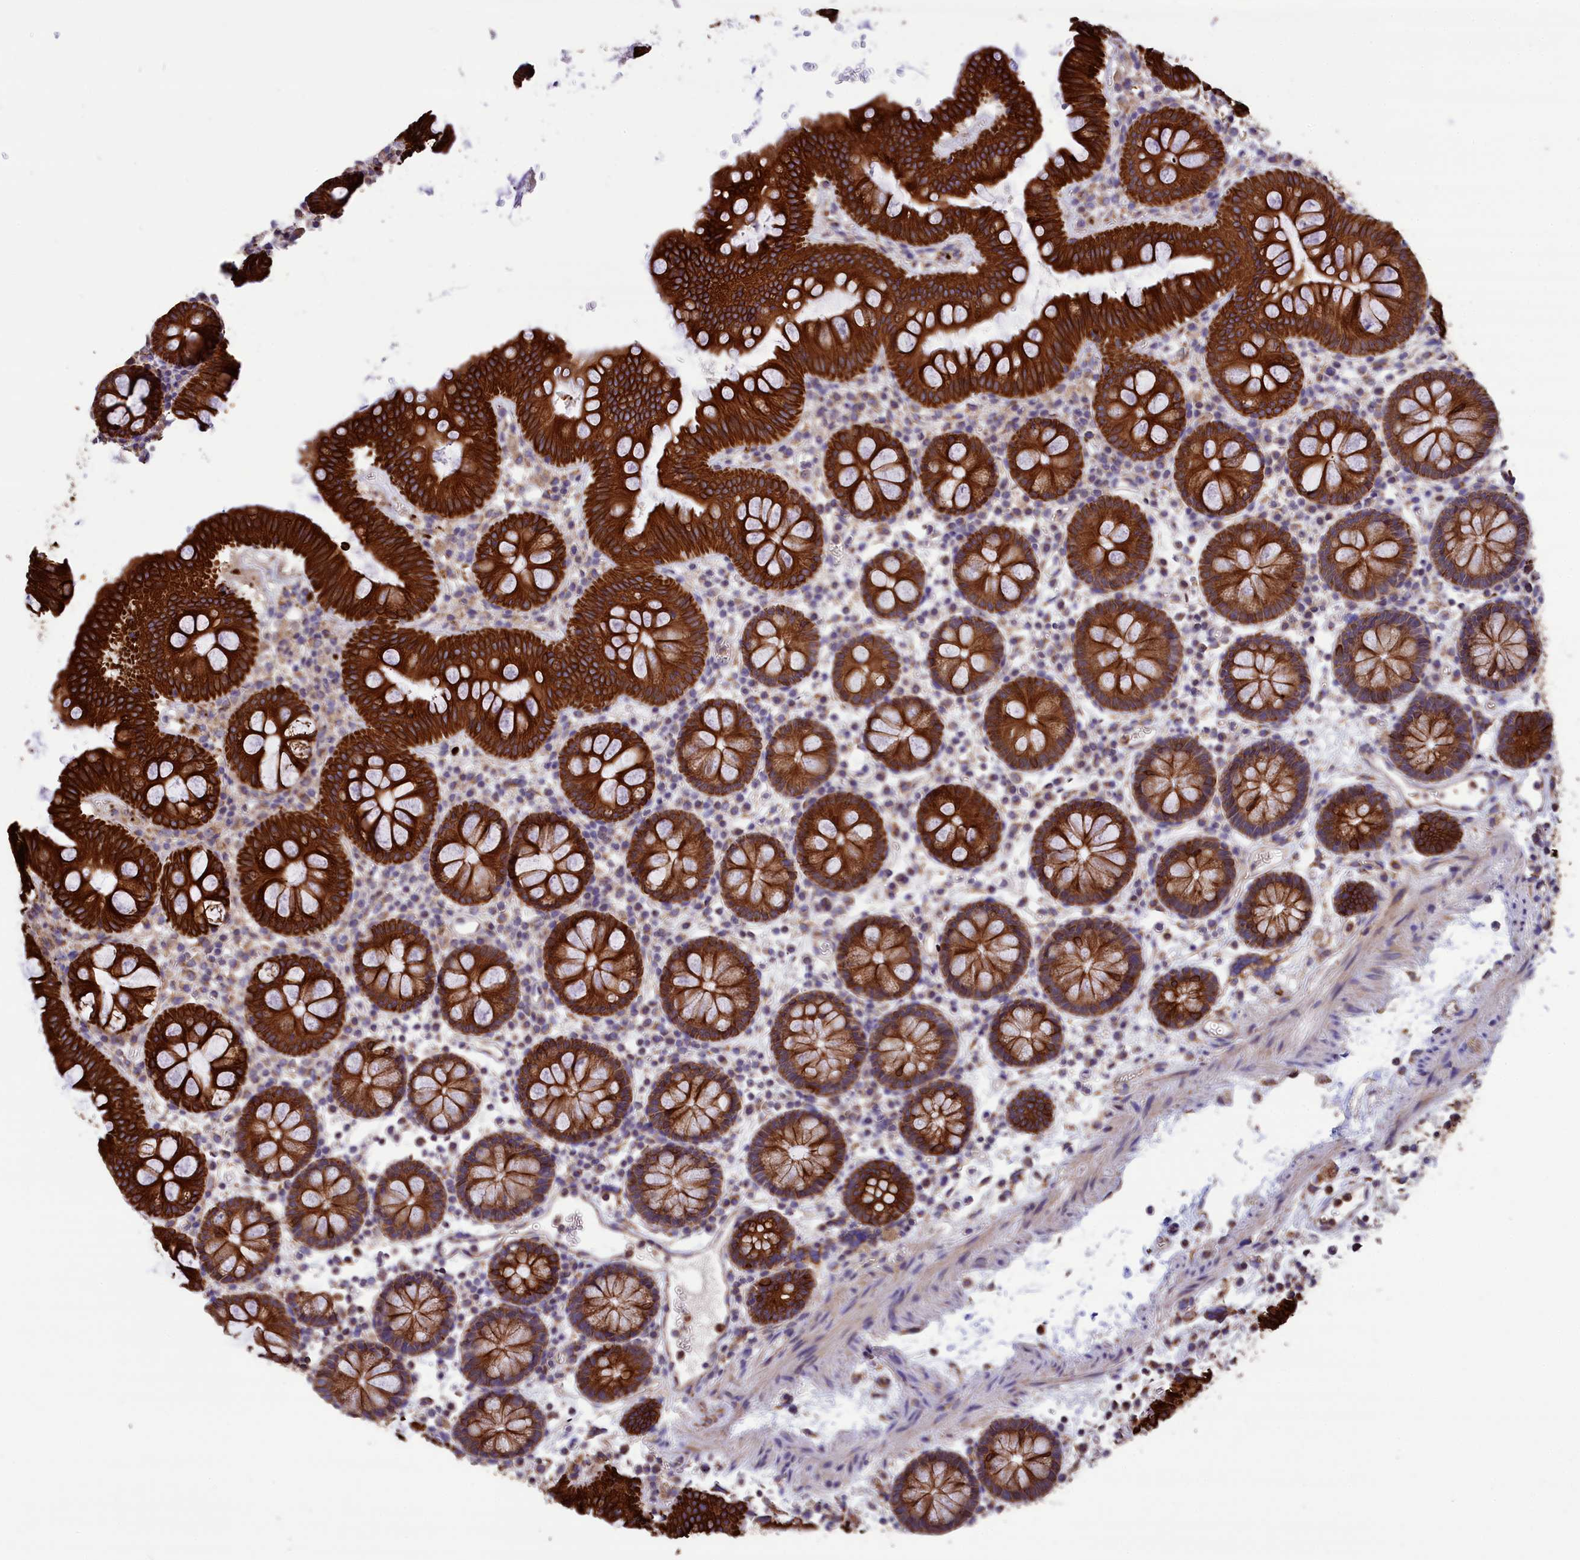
{"staining": {"intensity": "moderate", "quantity": ">75%", "location": "cytoplasmic/membranous"}, "tissue": "colon", "cell_type": "Endothelial cells", "image_type": "normal", "snomed": [{"axis": "morphology", "description": "Normal tissue, NOS"}, {"axis": "topography", "description": "Colon"}], "caption": "Immunohistochemistry (DAB (3,3'-diaminobenzidine)) staining of unremarkable human colon displays moderate cytoplasmic/membranous protein positivity in about >75% of endothelial cells.", "gene": "GATB", "patient": {"sex": "male", "age": 75}}